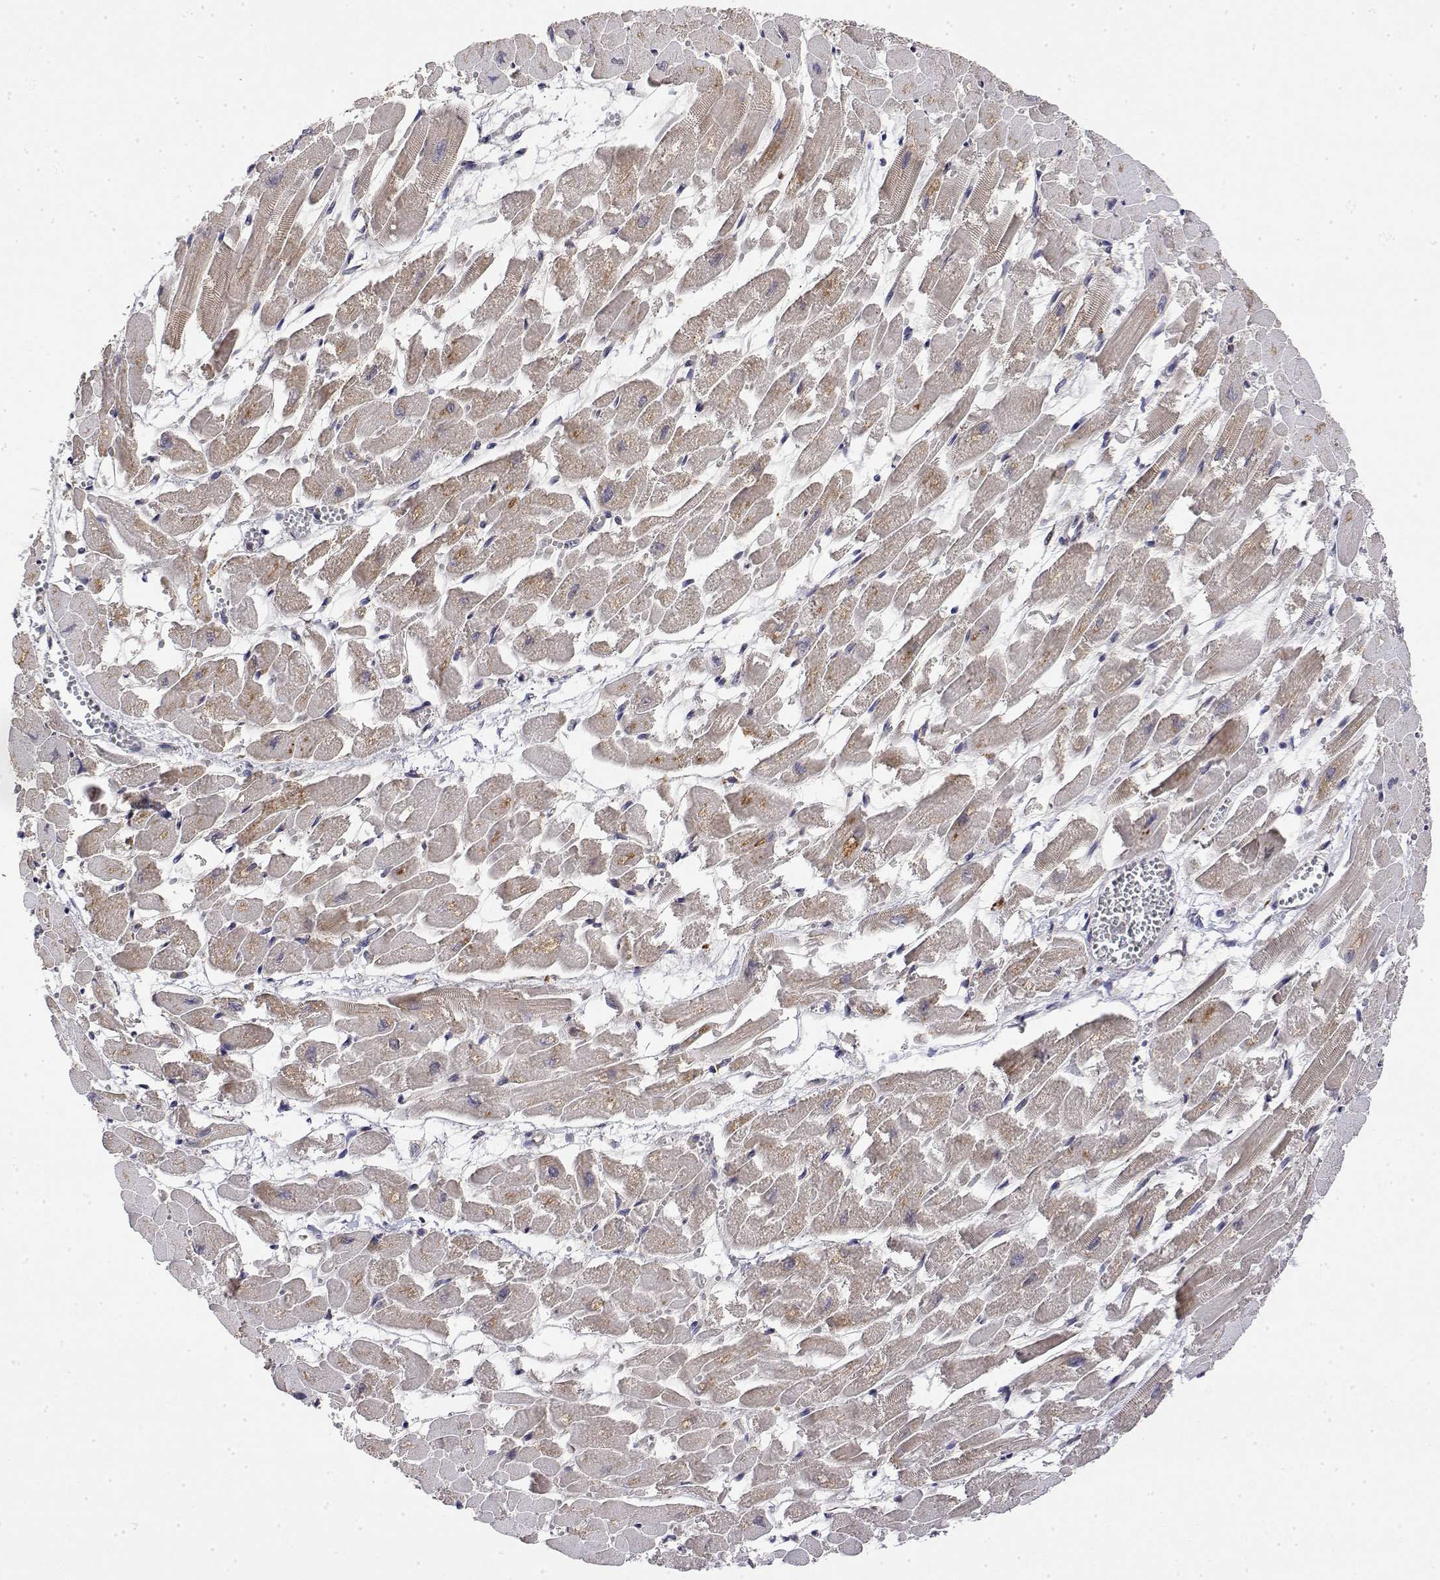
{"staining": {"intensity": "moderate", "quantity": "25%-75%", "location": "cytoplasmic/membranous"}, "tissue": "heart muscle", "cell_type": "Cardiomyocytes", "image_type": "normal", "snomed": [{"axis": "morphology", "description": "Normal tissue, NOS"}, {"axis": "topography", "description": "Heart"}], "caption": "Protein positivity by IHC reveals moderate cytoplasmic/membranous expression in about 25%-75% of cardiomyocytes in benign heart muscle. Using DAB (3,3'-diaminobenzidine) (brown) and hematoxylin (blue) stains, captured at high magnification using brightfield microscopy.", "gene": "GADD45GIP1", "patient": {"sex": "female", "age": 52}}